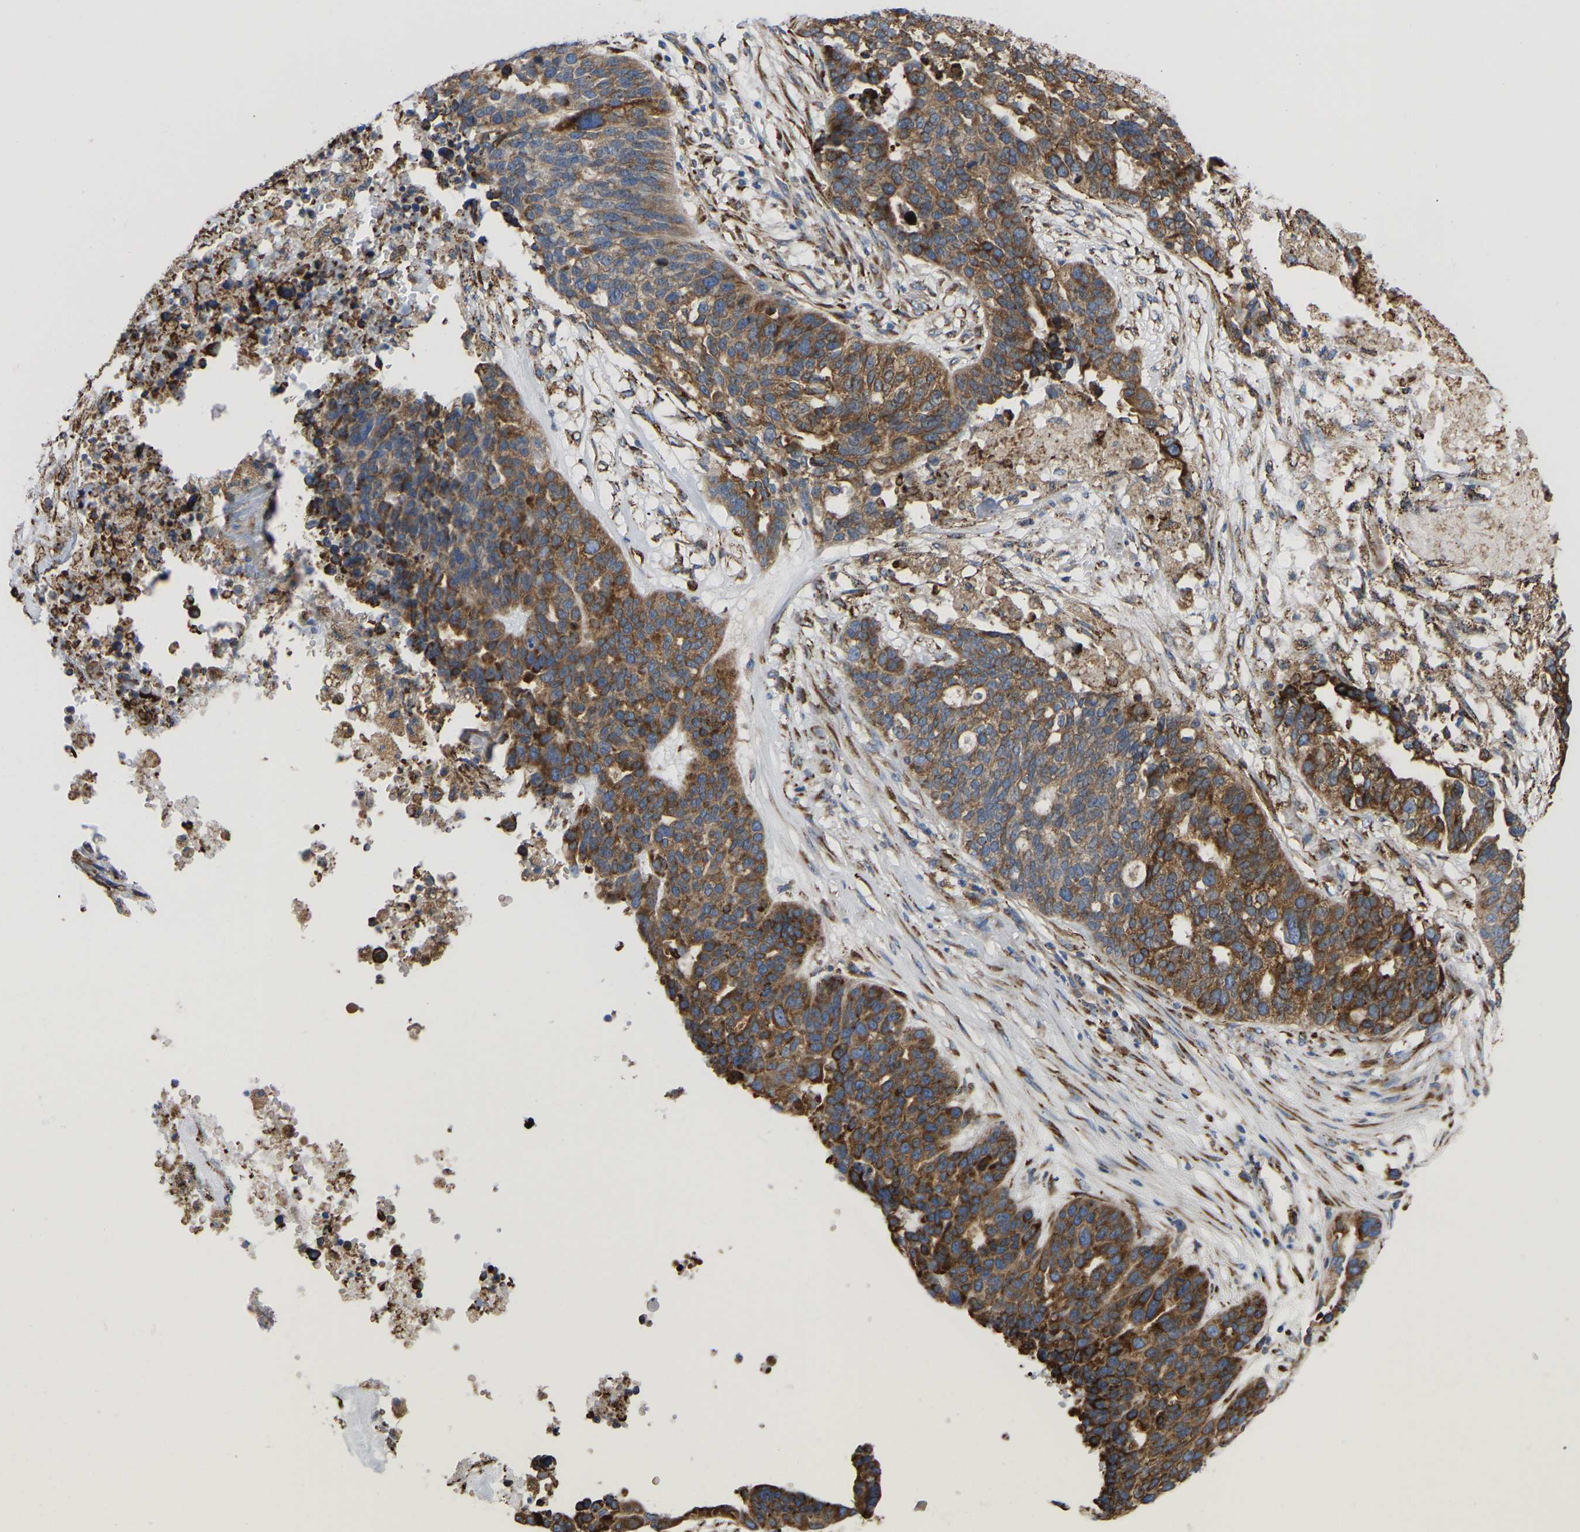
{"staining": {"intensity": "moderate", "quantity": ">75%", "location": "cytoplasmic/membranous"}, "tissue": "ovarian cancer", "cell_type": "Tumor cells", "image_type": "cancer", "snomed": [{"axis": "morphology", "description": "Cystadenocarcinoma, serous, NOS"}, {"axis": "topography", "description": "Ovary"}], "caption": "The image exhibits immunohistochemical staining of ovarian cancer (serous cystadenocarcinoma). There is moderate cytoplasmic/membranous positivity is identified in approximately >75% of tumor cells.", "gene": "P4HB", "patient": {"sex": "female", "age": 59}}